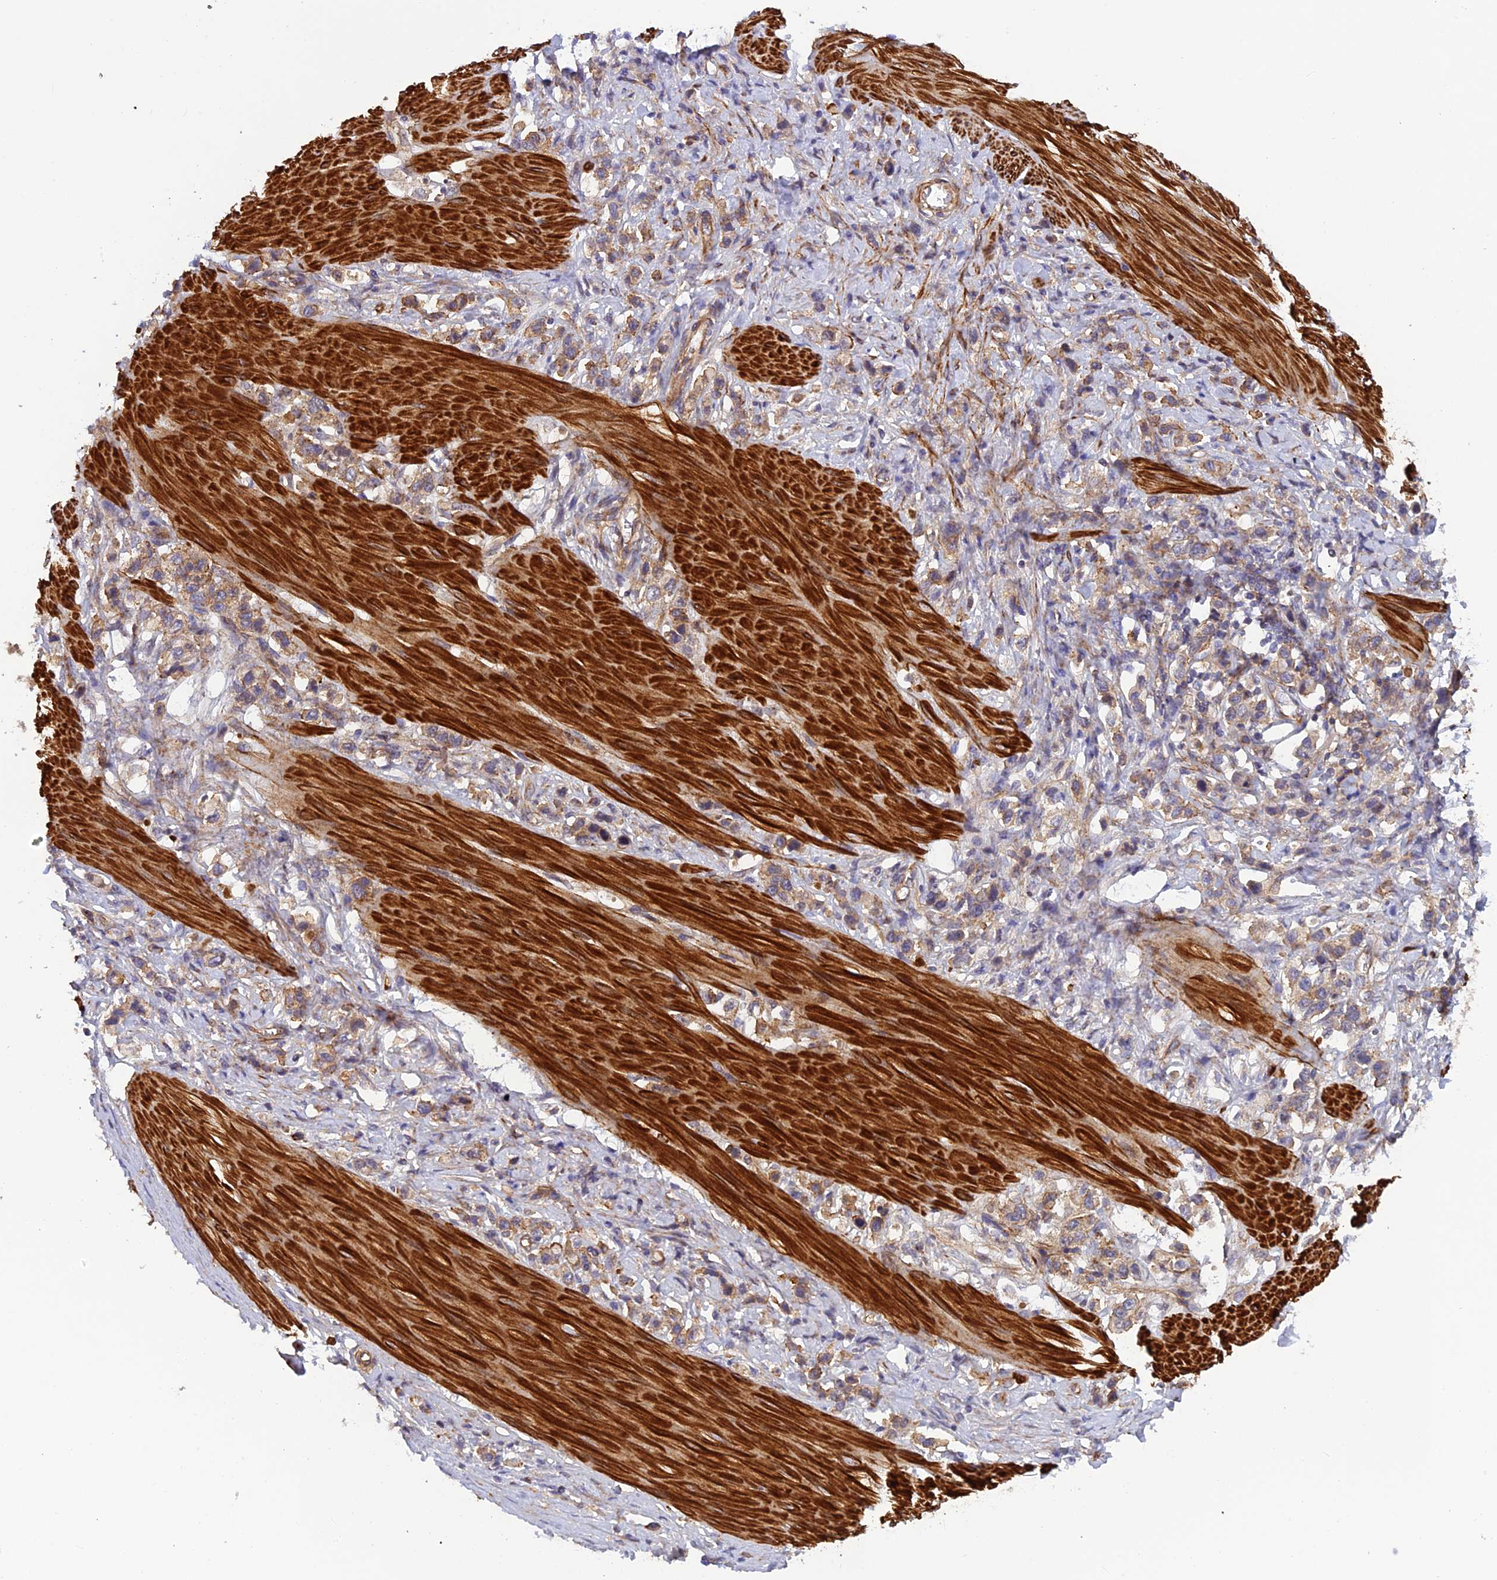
{"staining": {"intensity": "moderate", "quantity": ">75%", "location": "cytoplasmic/membranous"}, "tissue": "stomach cancer", "cell_type": "Tumor cells", "image_type": "cancer", "snomed": [{"axis": "morphology", "description": "Adenocarcinoma, NOS"}, {"axis": "topography", "description": "Stomach"}], "caption": "Approximately >75% of tumor cells in adenocarcinoma (stomach) display moderate cytoplasmic/membranous protein positivity as visualized by brown immunohistochemical staining.", "gene": "ADAMTS15", "patient": {"sex": "female", "age": 65}}